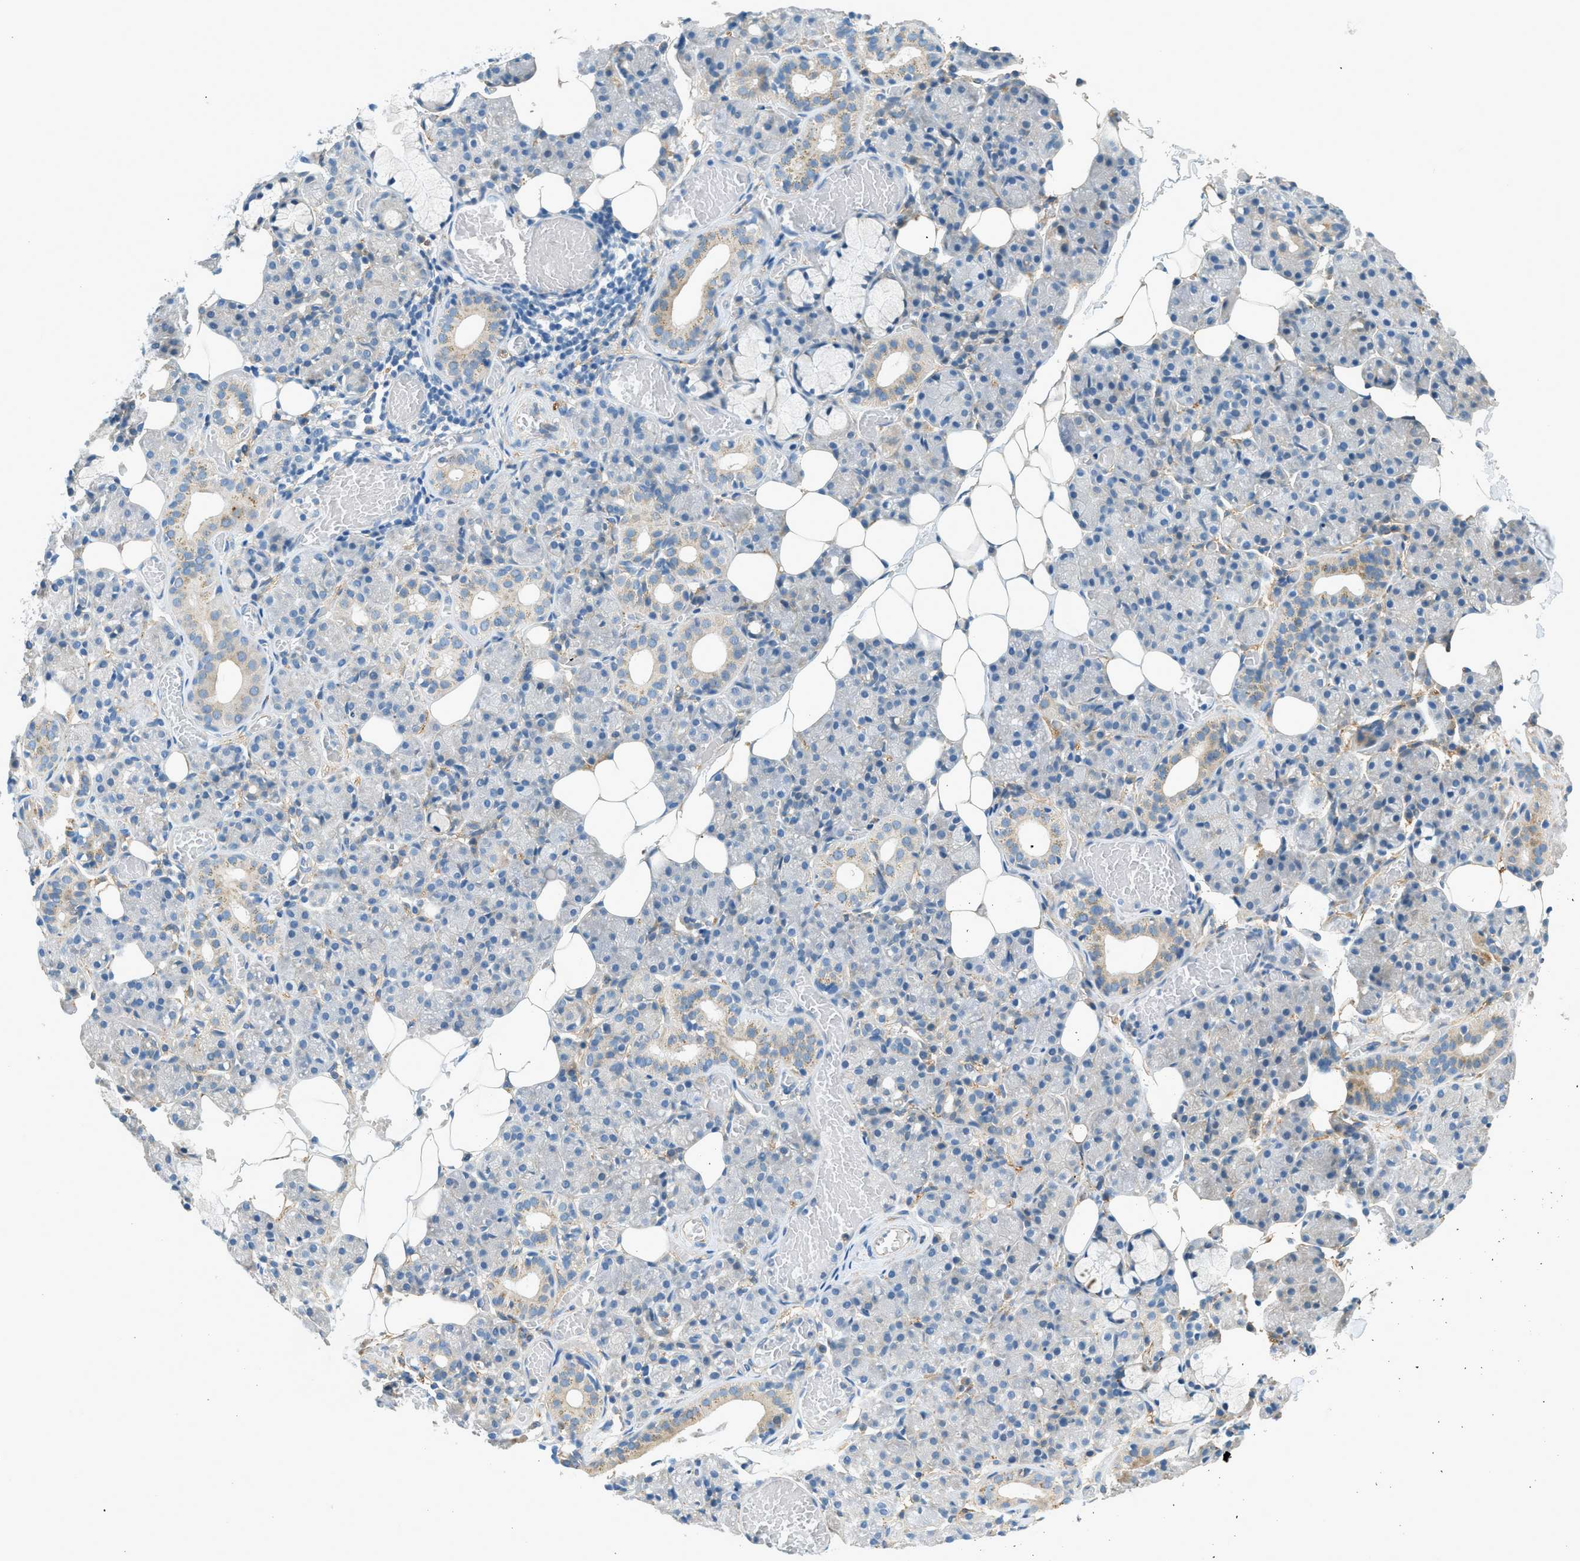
{"staining": {"intensity": "weak", "quantity": "<25%", "location": "cytoplasmic/membranous"}, "tissue": "salivary gland", "cell_type": "Glandular cells", "image_type": "normal", "snomed": [{"axis": "morphology", "description": "Normal tissue, NOS"}, {"axis": "topography", "description": "Salivary gland"}], "caption": "Glandular cells are negative for brown protein staining in benign salivary gland. The staining was performed using DAB to visualize the protein expression in brown, while the nuclei were stained in blue with hematoxylin (Magnification: 20x).", "gene": "ZNF367", "patient": {"sex": "male", "age": 63}}